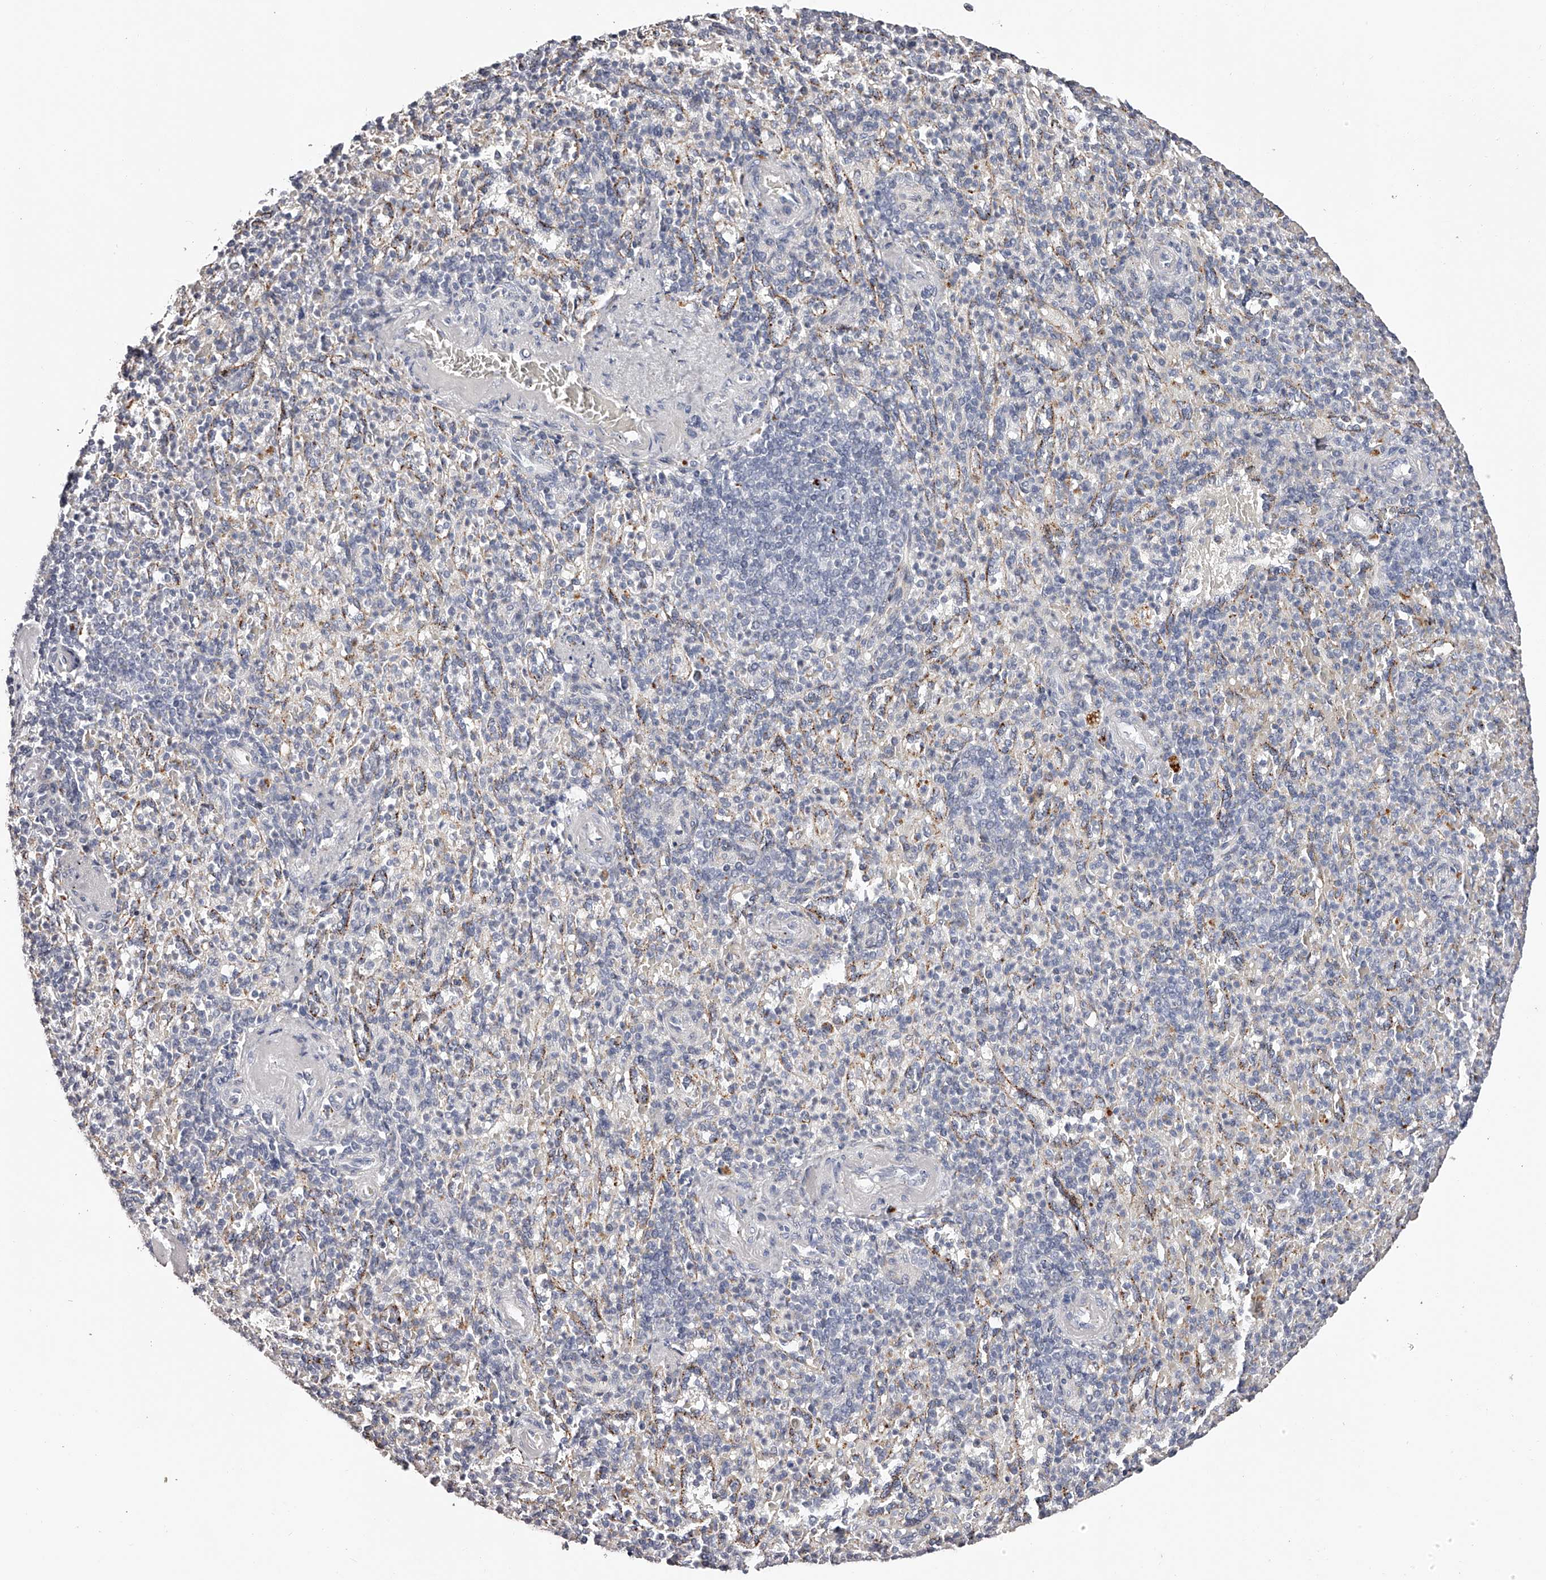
{"staining": {"intensity": "negative", "quantity": "none", "location": "none"}, "tissue": "spleen", "cell_type": "Cells in red pulp", "image_type": "normal", "snomed": [{"axis": "morphology", "description": "Normal tissue, NOS"}, {"axis": "topography", "description": "Spleen"}], "caption": "Human spleen stained for a protein using IHC exhibits no staining in cells in red pulp.", "gene": "SLC35D3", "patient": {"sex": "female", "age": 74}}